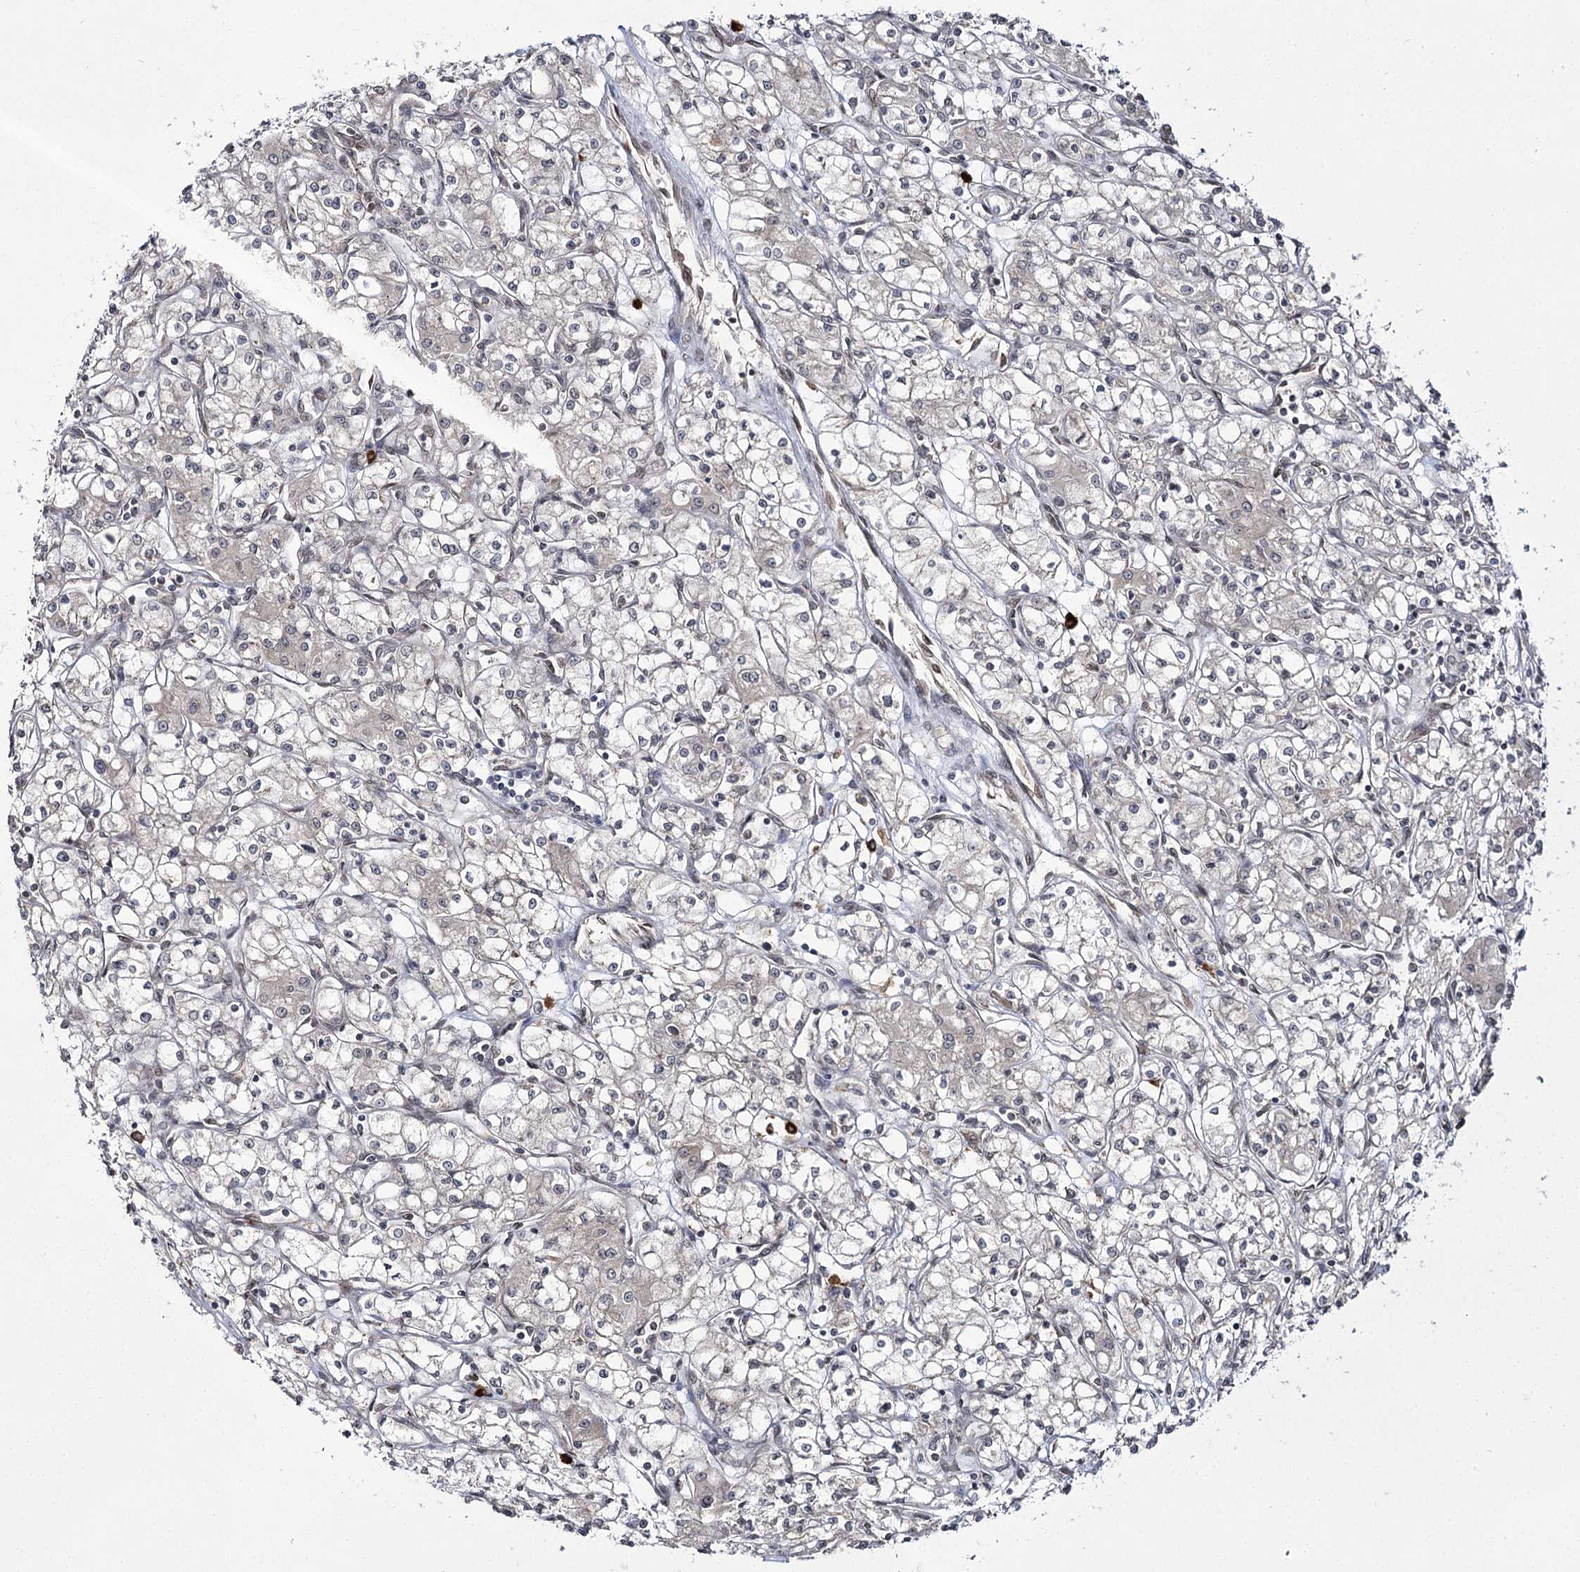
{"staining": {"intensity": "negative", "quantity": "none", "location": "none"}, "tissue": "renal cancer", "cell_type": "Tumor cells", "image_type": "cancer", "snomed": [{"axis": "morphology", "description": "Adenocarcinoma, NOS"}, {"axis": "topography", "description": "Kidney"}], "caption": "This is an IHC histopathology image of renal cancer. There is no positivity in tumor cells.", "gene": "TRNT1", "patient": {"sex": "male", "age": 59}}